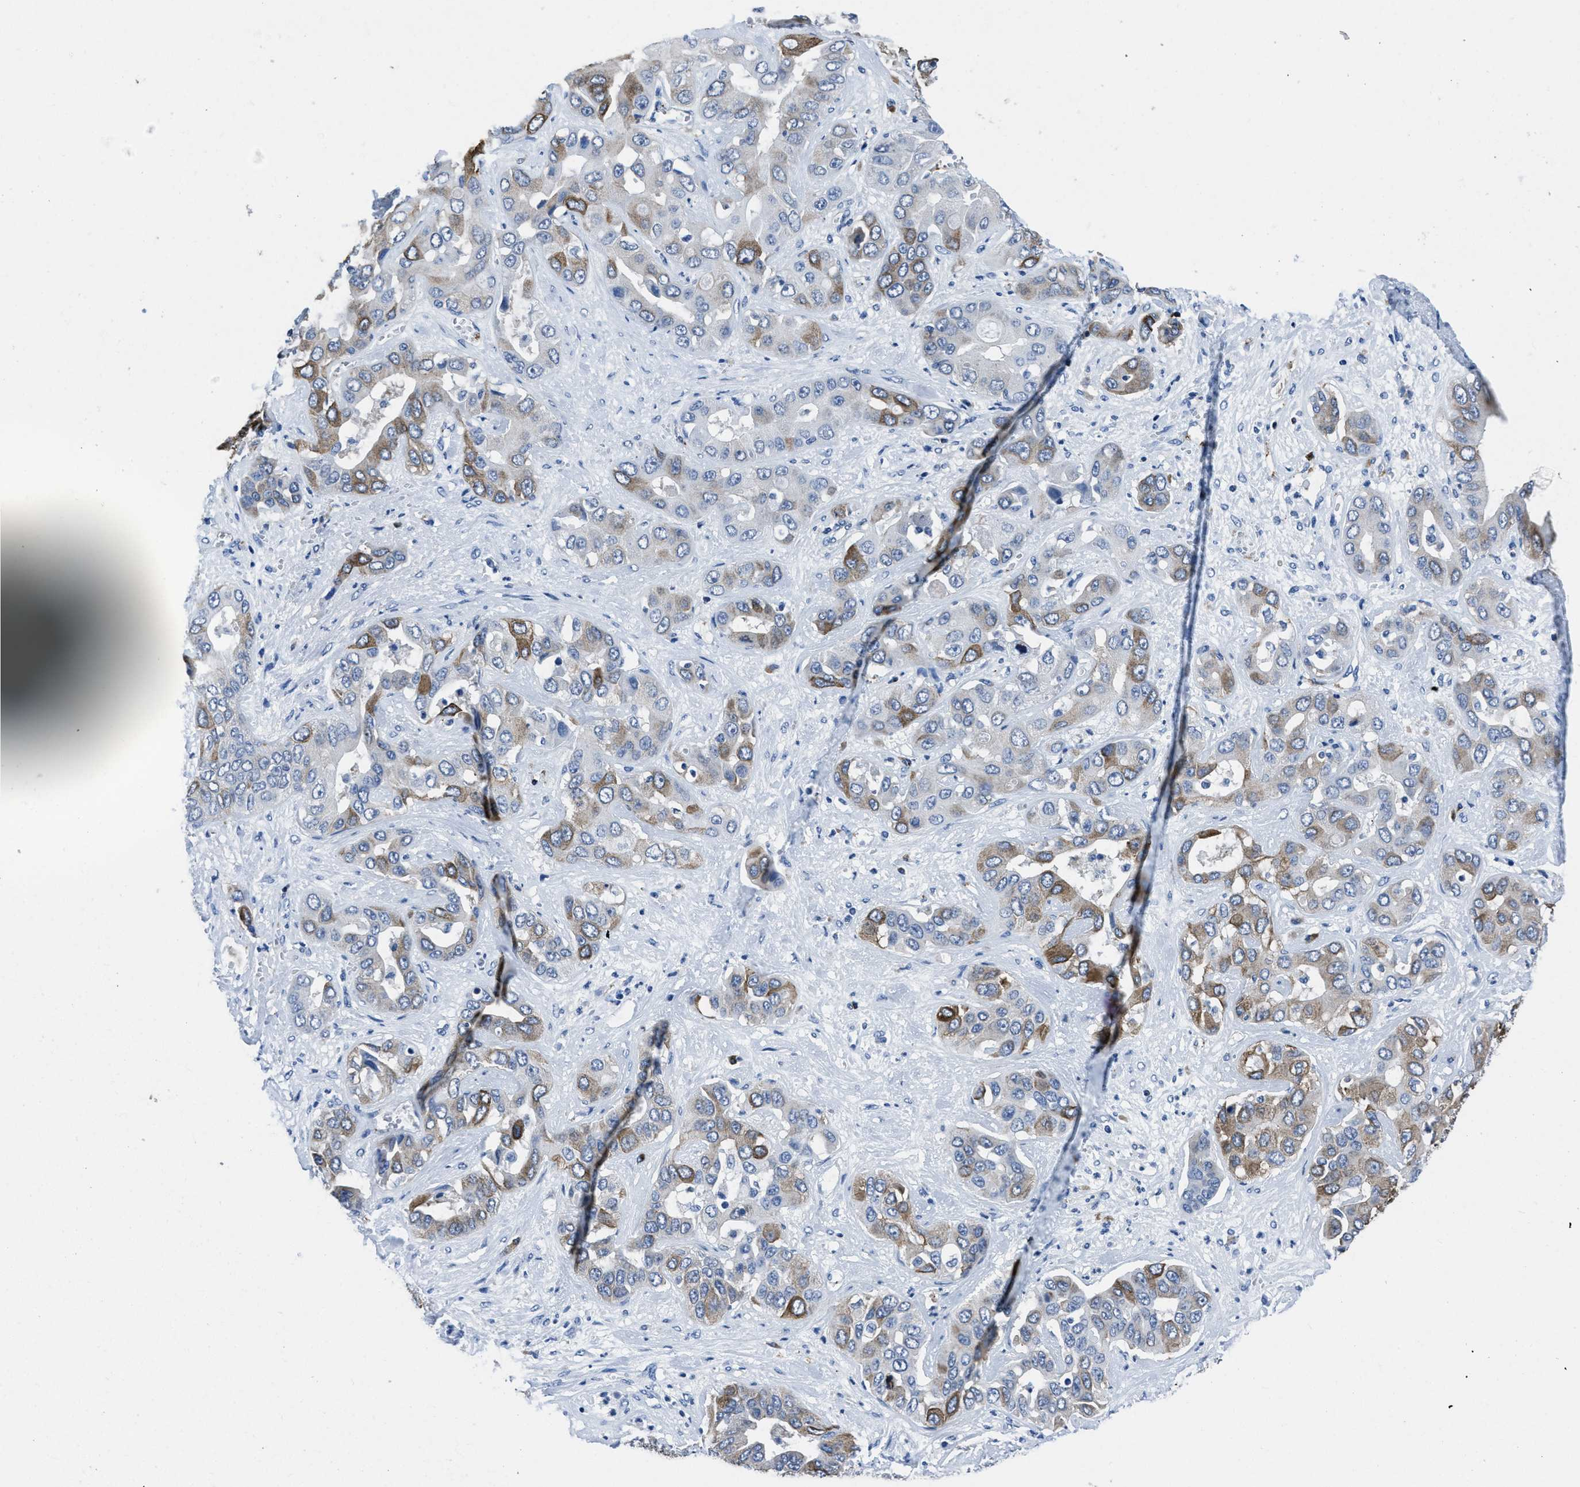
{"staining": {"intensity": "moderate", "quantity": "25%-75%", "location": "cytoplasmic/membranous"}, "tissue": "liver cancer", "cell_type": "Tumor cells", "image_type": "cancer", "snomed": [{"axis": "morphology", "description": "Cholangiocarcinoma"}, {"axis": "topography", "description": "Liver"}], "caption": "Moderate cytoplasmic/membranous positivity for a protein is present in about 25%-75% of tumor cells of cholangiocarcinoma (liver) using immunohistochemistry (IHC).", "gene": "ITGA3", "patient": {"sex": "female", "age": 52}}